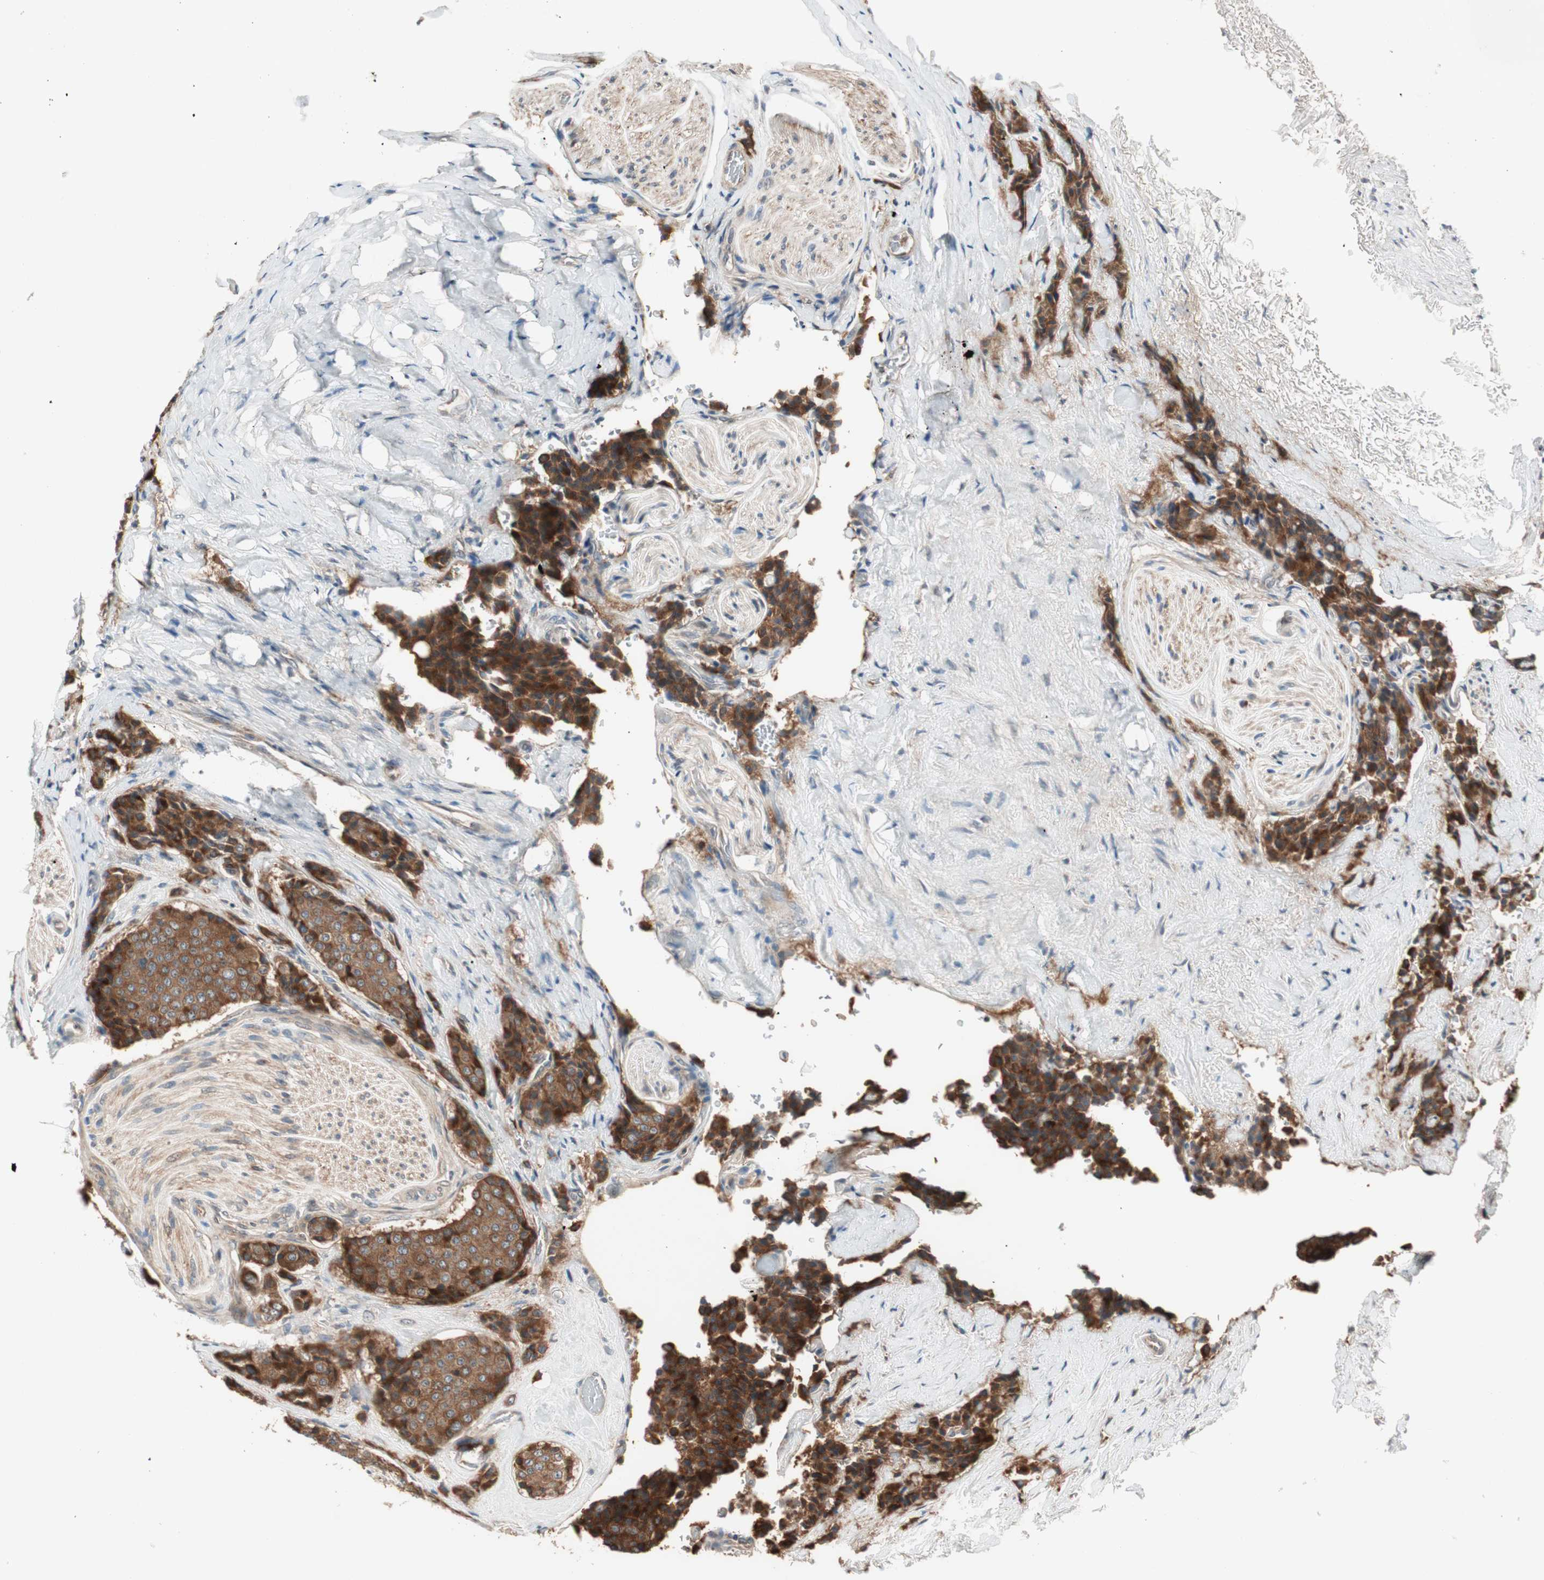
{"staining": {"intensity": "strong", "quantity": ">75%", "location": "cytoplasmic/membranous"}, "tissue": "carcinoid", "cell_type": "Tumor cells", "image_type": "cancer", "snomed": [{"axis": "morphology", "description": "Carcinoid, malignant, NOS"}, {"axis": "topography", "description": "Colon"}], "caption": "A brown stain highlights strong cytoplasmic/membranous expression of a protein in human carcinoid tumor cells.", "gene": "ATP6AP2", "patient": {"sex": "female", "age": 61}}